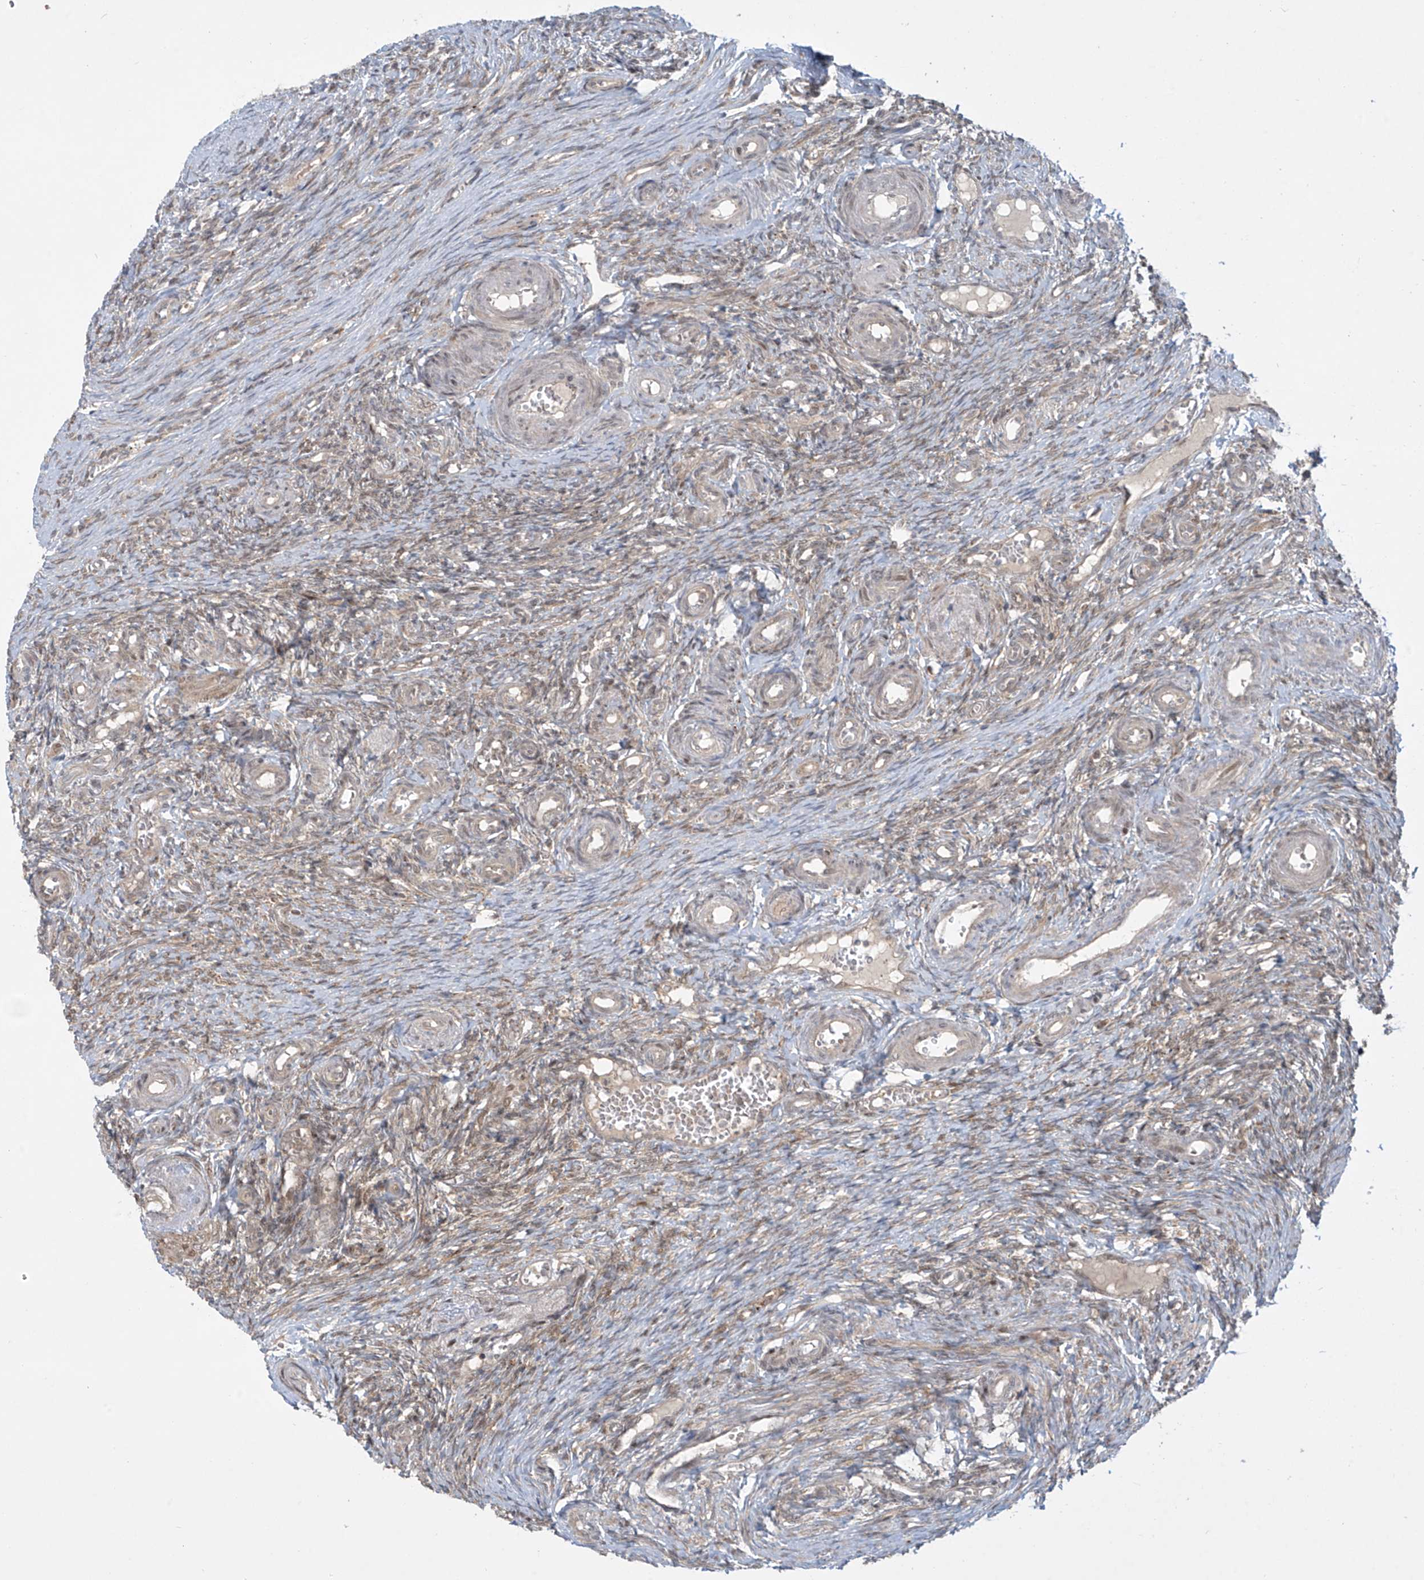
{"staining": {"intensity": "weak", "quantity": "25%-75%", "location": "cytoplasmic/membranous,nuclear"}, "tissue": "ovary", "cell_type": "Ovarian stroma cells", "image_type": "normal", "snomed": [{"axis": "morphology", "description": "Adenocarcinoma, NOS"}, {"axis": "topography", "description": "Endometrium"}], "caption": "The photomicrograph displays immunohistochemical staining of normal ovary. There is weak cytoplasmic/membranous,nuclear expression is present in approximately 25%-75% of ovarian stroma cells.", "gene": "PPAT", "patient": {"sex": "female", "age": 32}}